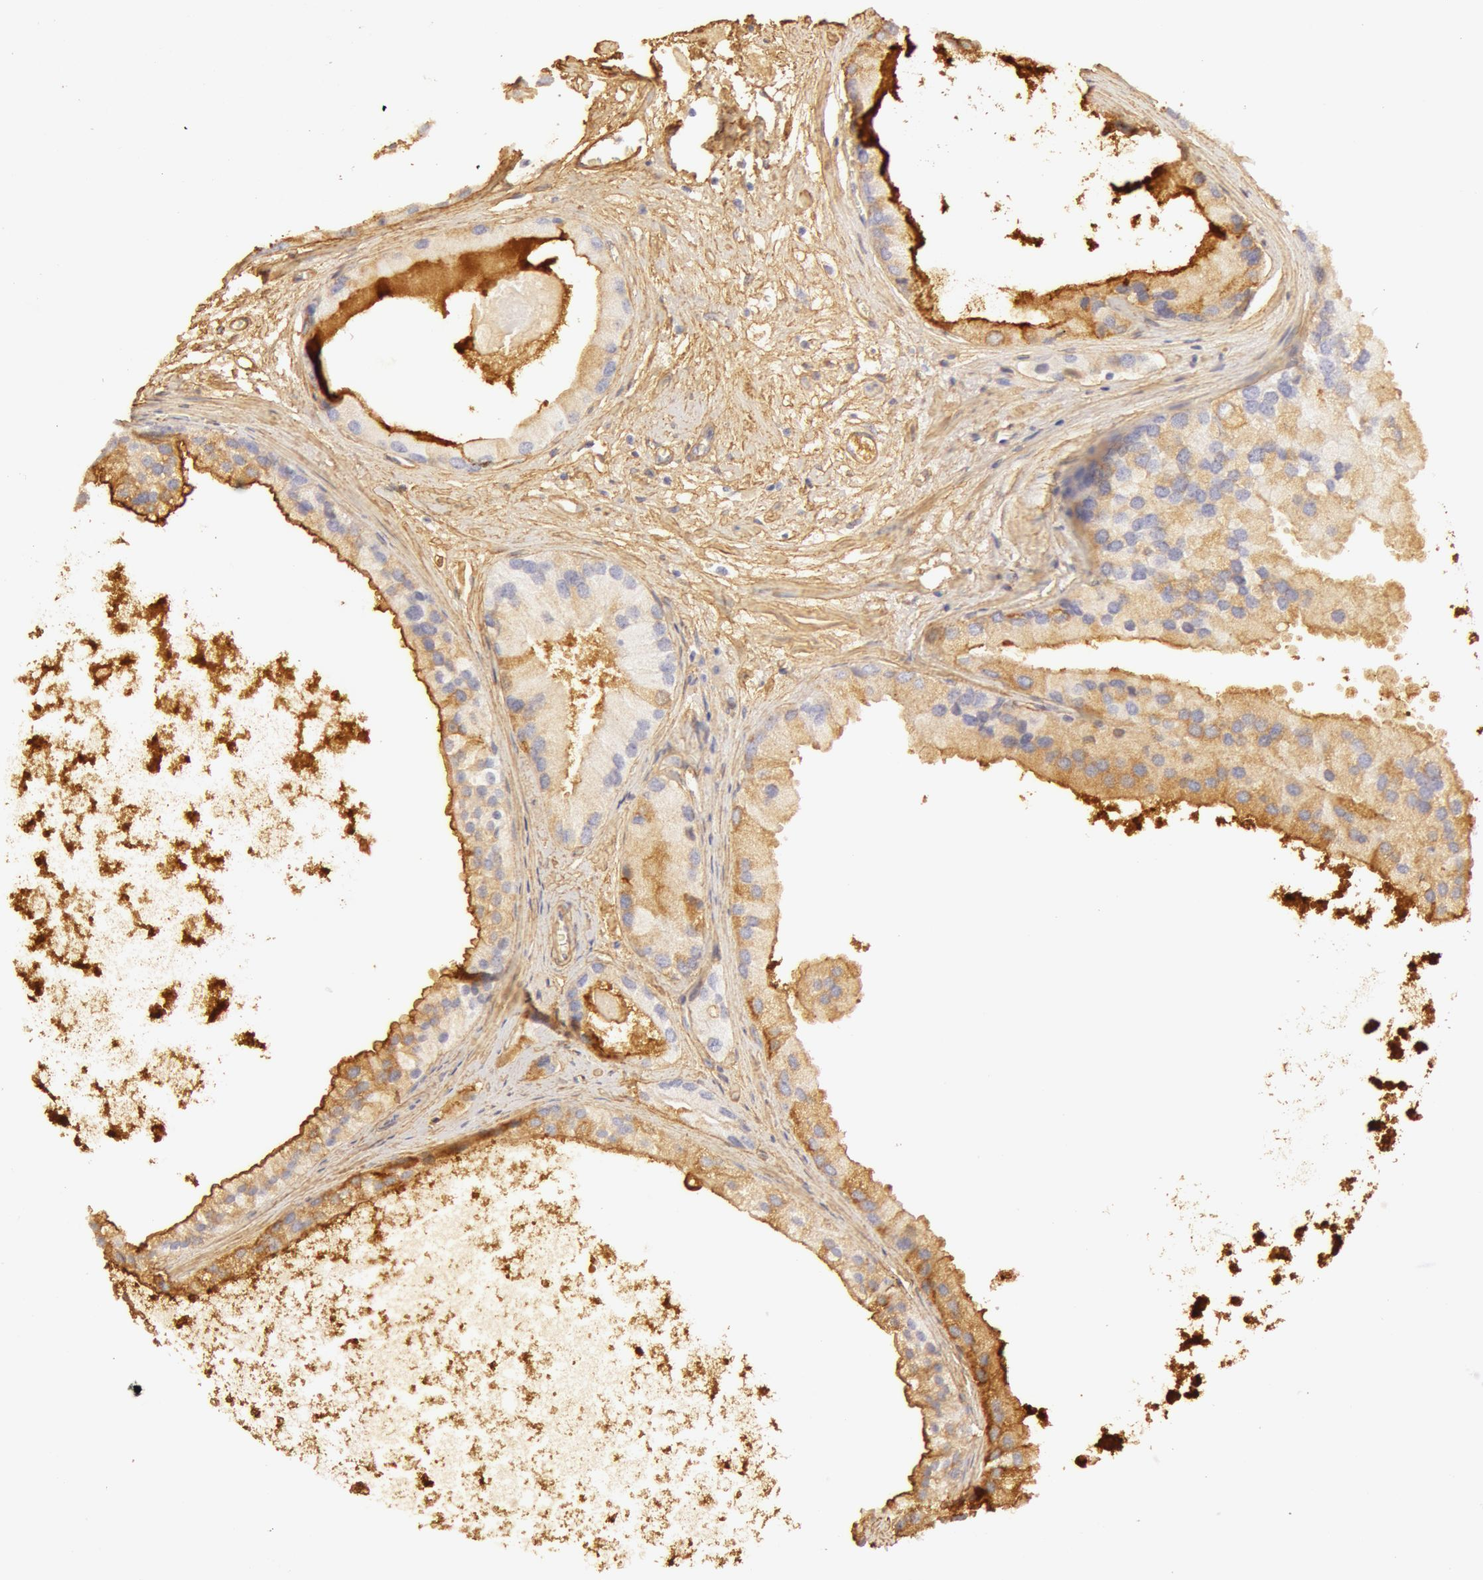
{"staining": {"intensity": "negative", "quantity": "none", "location": "none"}, "tissue": "prostate cancer", "cell_type": "Tumor cells", "image_type": "cancer", "snomed": [{"axis": "morphology", "description": "Adenocarcinoma, Medium grade"}, {"axis": "topography", "description": "Prostate"}], "caption": "DAB immunohistochemical staining of human prostate adenocarcinoma (medium-grade) shows no significant staining in tumor cells.", "gene": "COL4A1", "patient": {"sex": "male", "age": 70}}